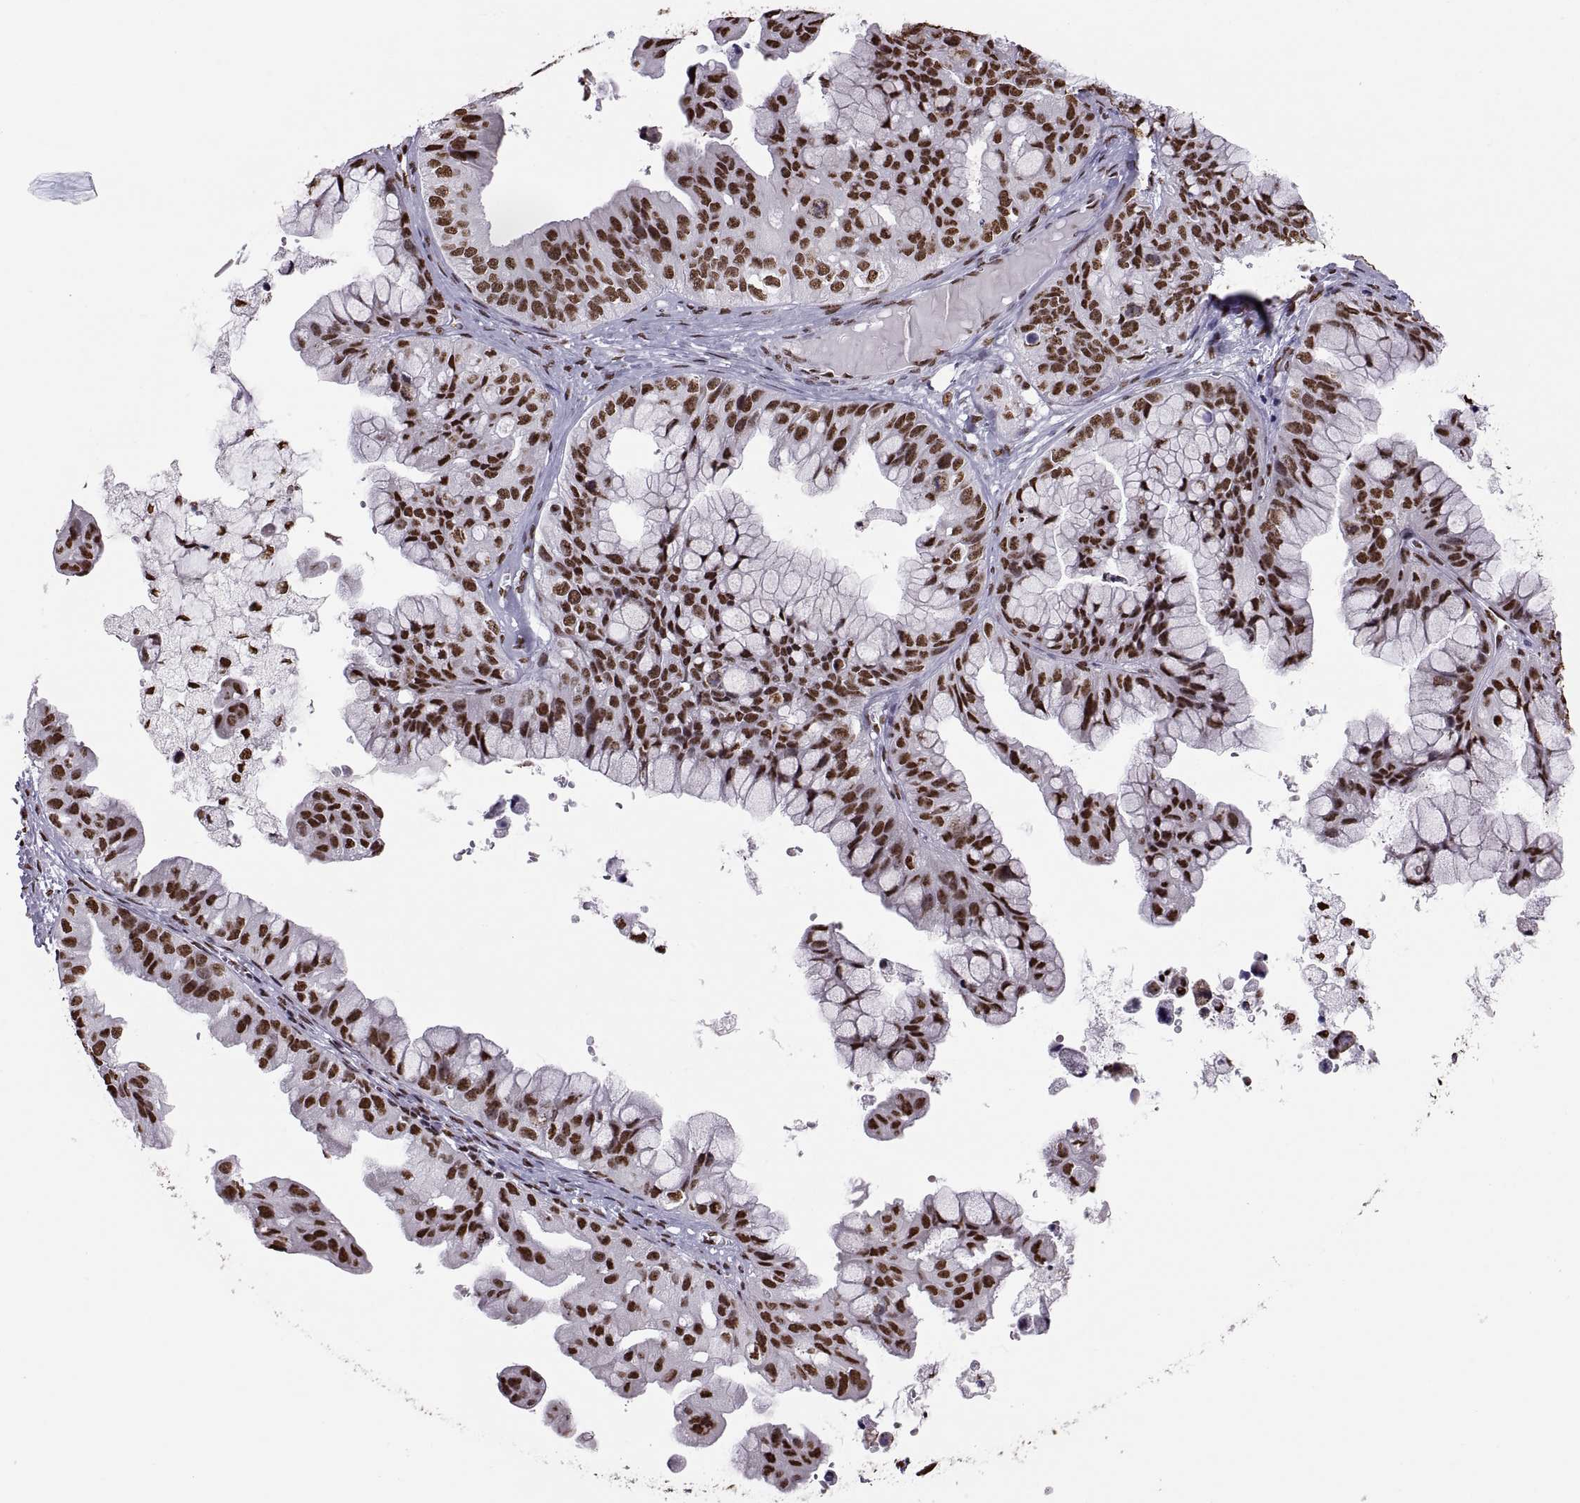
{"staining": {"intensity": "strong", "quantity": ">75%", "location": "nuclear"}, "tissue": "ovarian cancer", "cell_type": "Tumor cells", "image_type": "cancer", "snomed": [{"axis": "morphology", "description": "Cystadenocarcinoma, mucinous, NOS"}, {"axis": "topography", "description": "Ovary"}], "caption": "Brown immunohistochemical staining in human ovarian mucinous cystadenocarcinoma exhibits strong nuclear positivity in approximately >75% of tumor cells.", "gene": "SNAI1", "patient": {"sex": "female", "age": 76}}